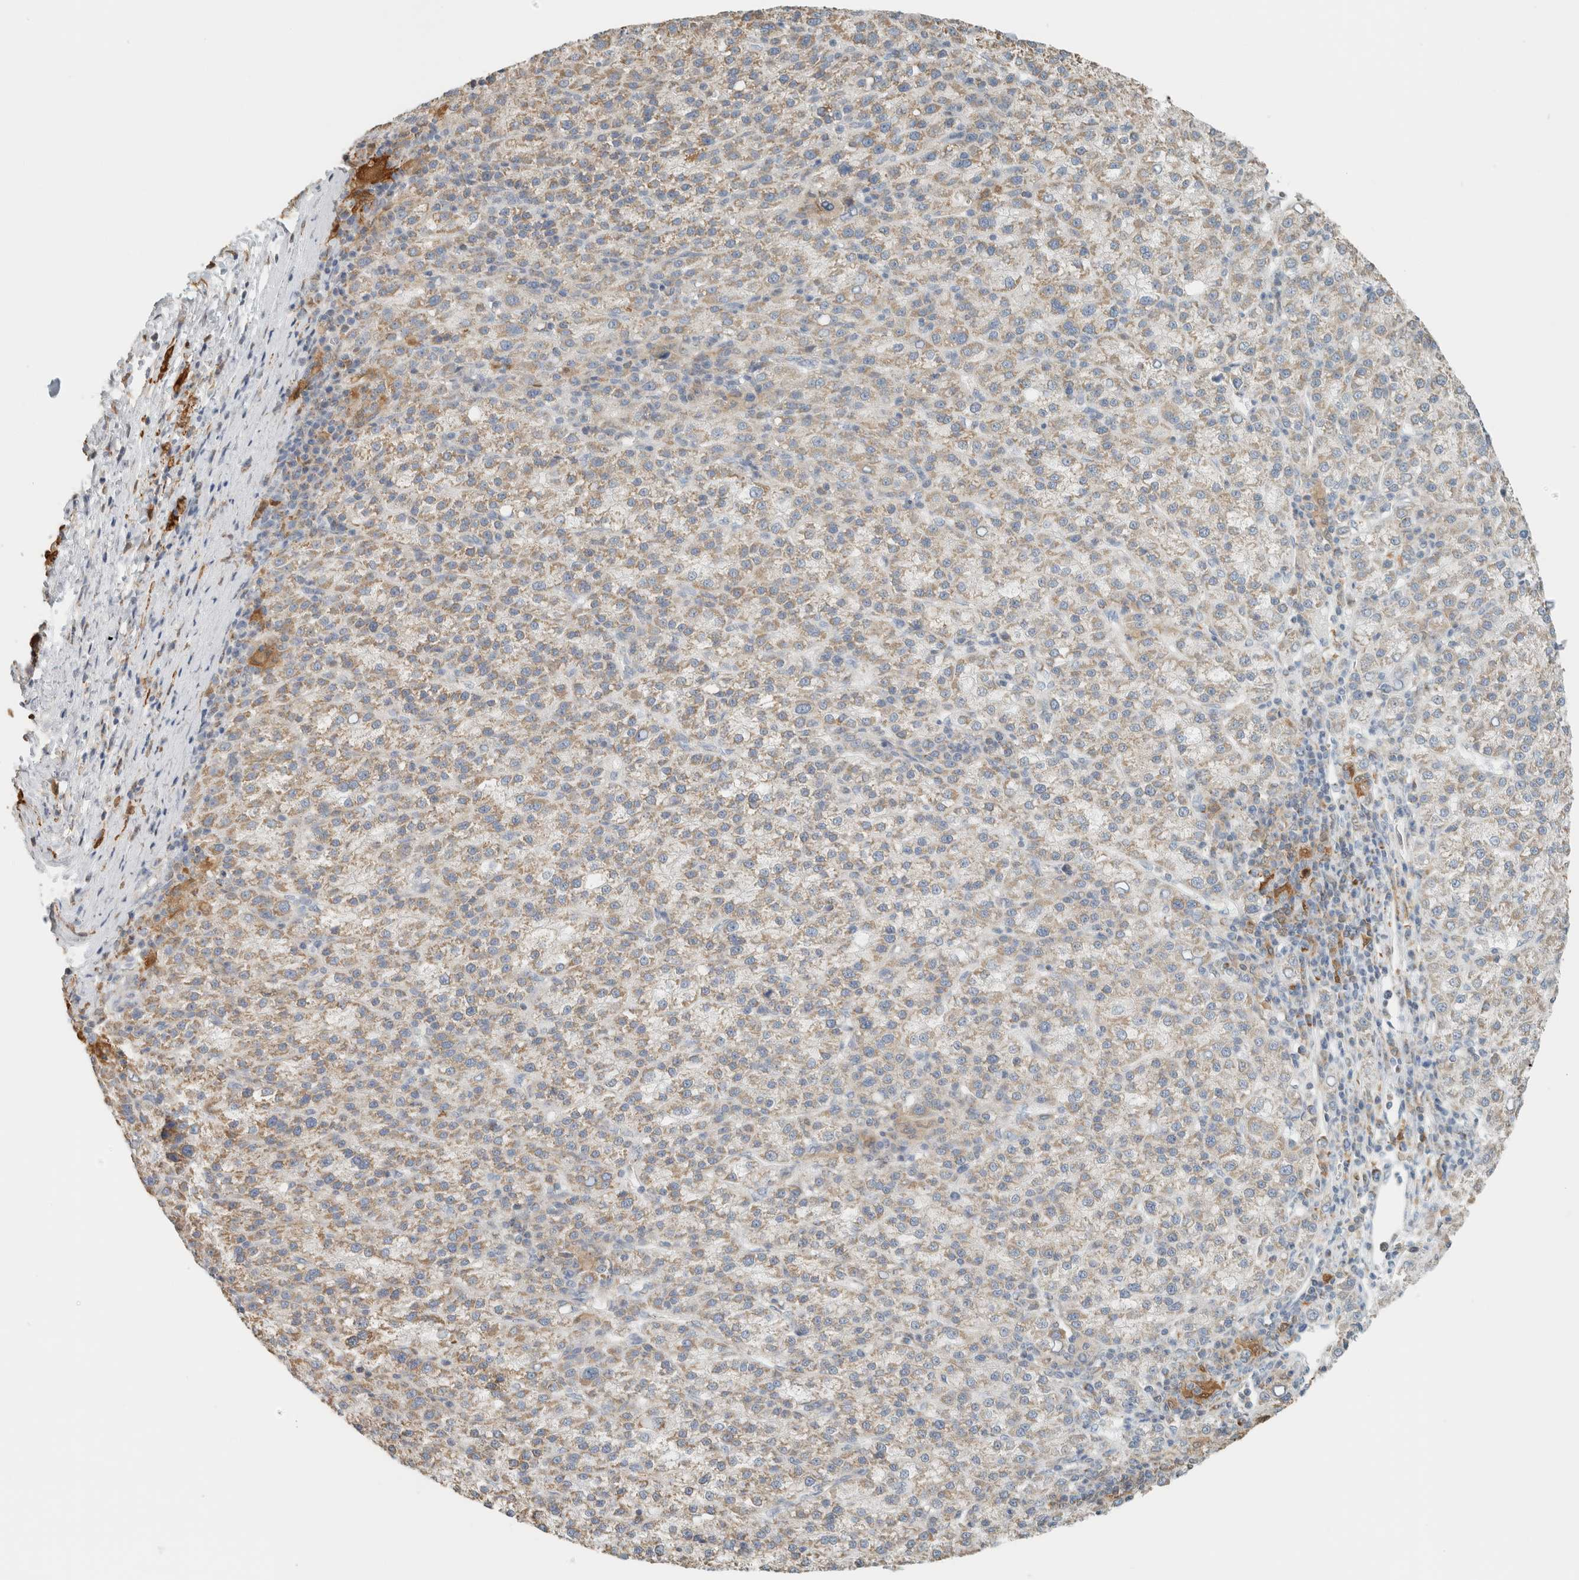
{"staining": {"intensity": "weak", "quantity": "25%-75%", "location": "cytoplasmic/membranous"}, "tissue": "liver cancer", "cell_type": "Tumor cells", "image_type": "cancer", "snomed": [{"axis": "morphology", "description": "Carcinoma, Hepatocellular, NOS"}, {"axis": "topography", "description": "Liver"}], "caption": "Immunohistochemistry micrograph of liver cancer (hepatocellular carcinoma) stained for a protein (brown), which exhibits low levels of weak cytoplasmic/membranous expression in approximately 25%-75% of tumor cells.", "gene": "CAPG", "patient": {"sex": "female", "age": 58}}